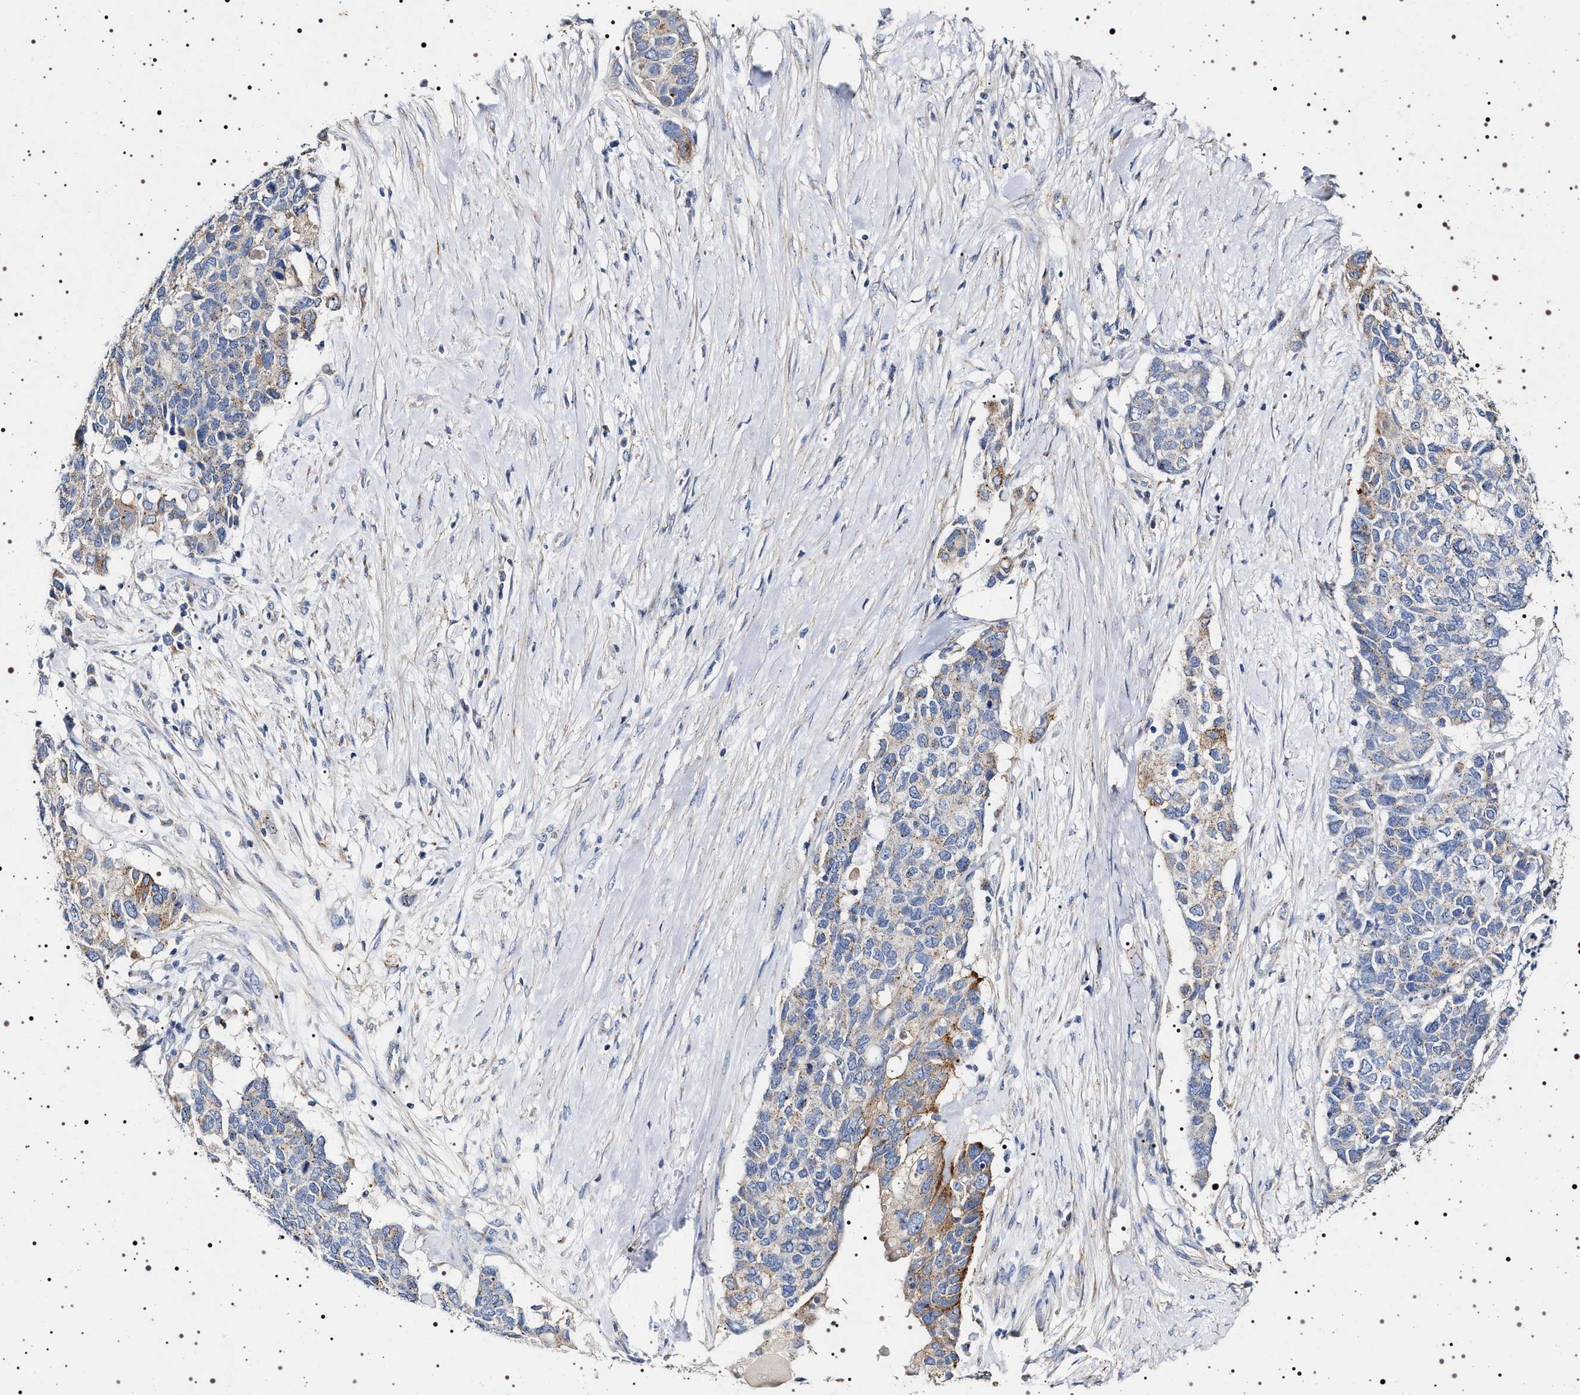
{"staining": {"intensity": "moderate", "quantity": "<25%", "location": "cytoplasmic/membranous"}, "tissue": "pancreatic cancer", "cell_type": "Tumor cells", "image_type": "cancer", "snomed": [{"axis": "morphology", "description": "Adenocarcinoma, NOS"}, {"axis": "topography", "description": "Pancreas"}], "caption": "Moderate cytoplasmic/membranous protein expression is present in approximately <25% of tumor cells in pancreatic cancer.", "gene": "NAALADL2", "patient": {"sex": "female", "age": 56}}